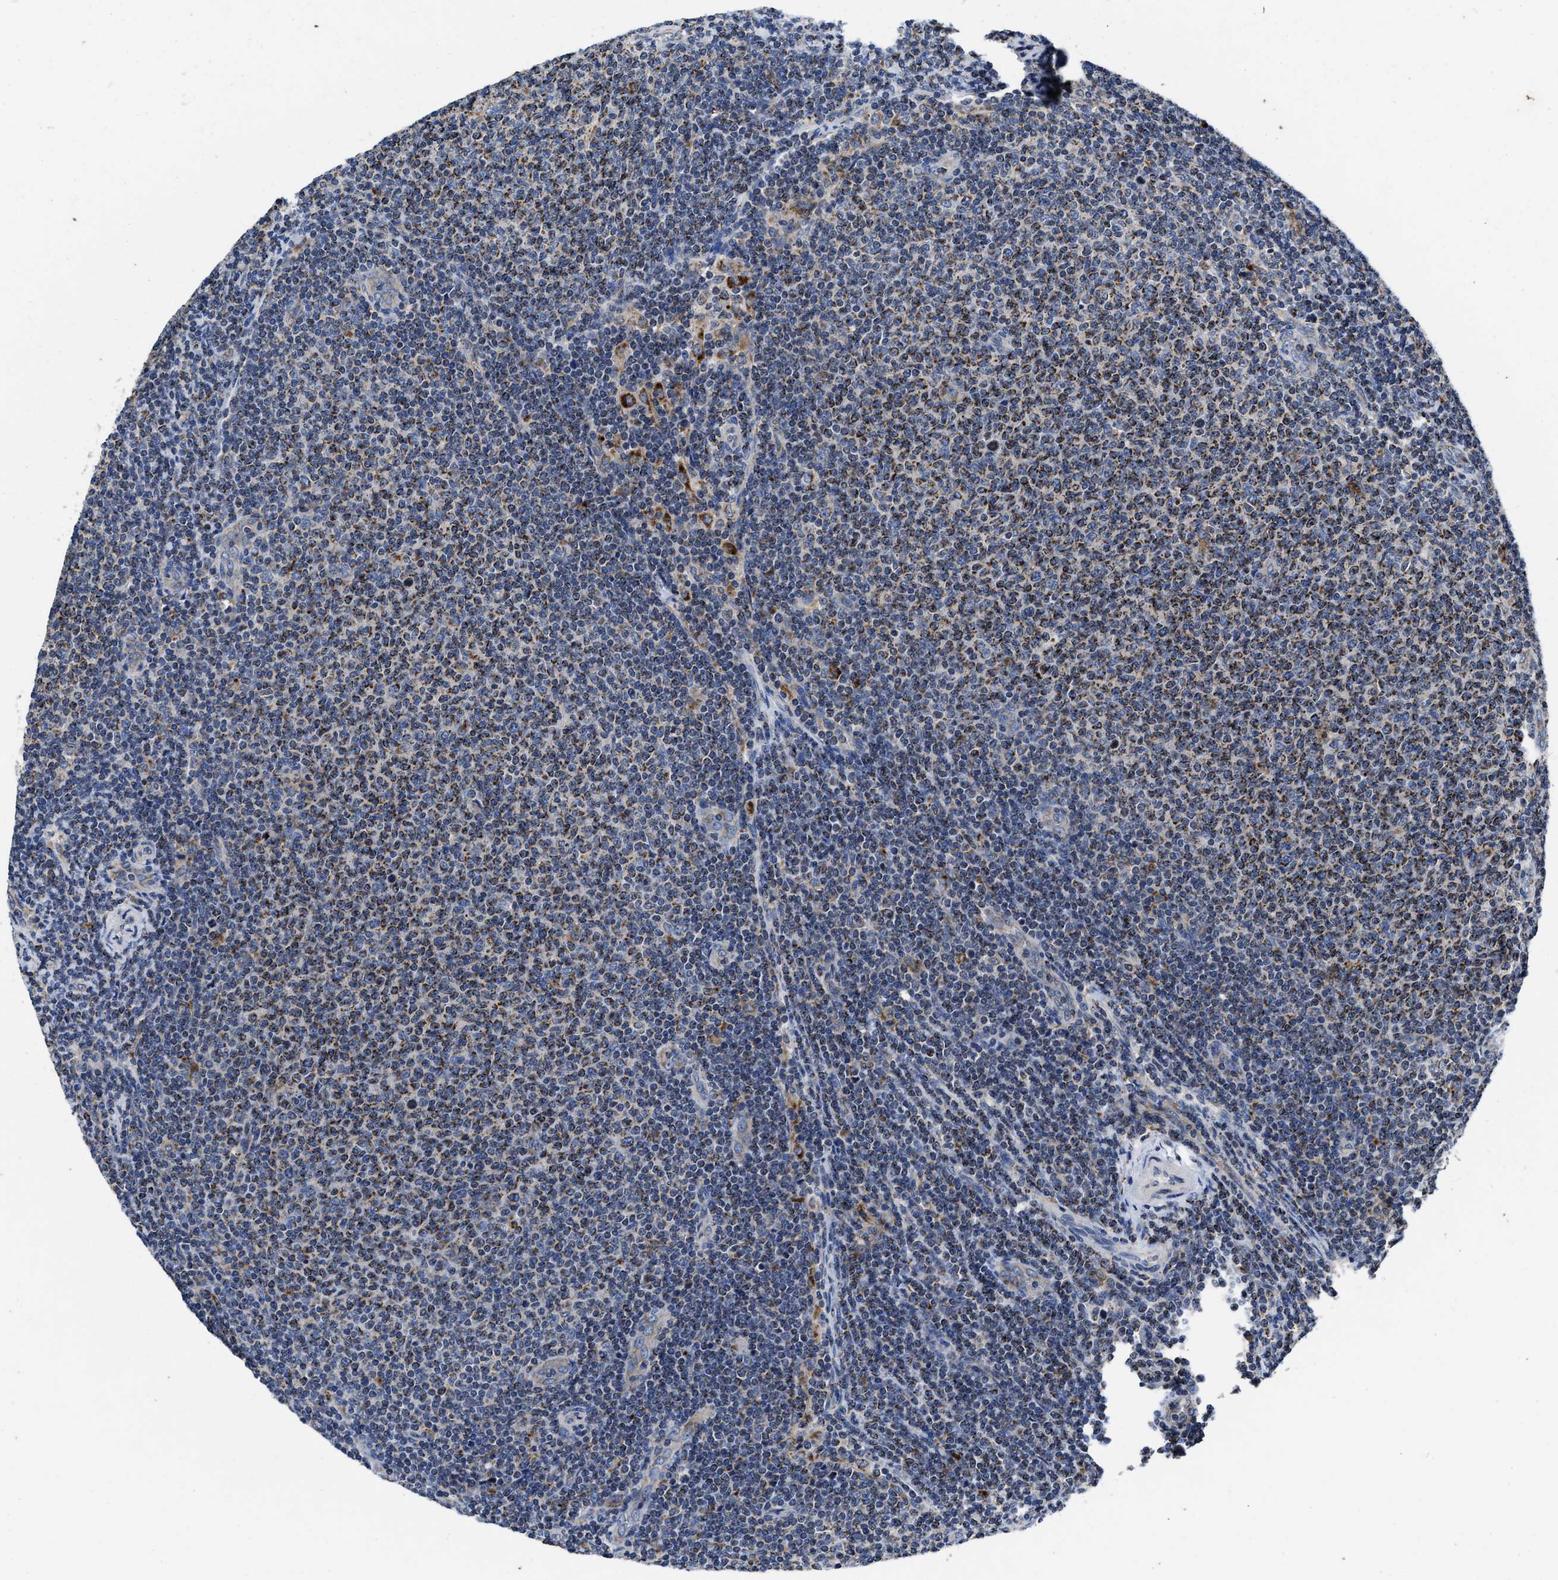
{"staining": {"intensity": "moderate", "quantity": "25%-75%", "location": "cytoplasmic/membranous"}, "tissue": "lymphoma", "cell_type": "Tumor cells", "image_type": "cancer", "snomed": [{"axis": "morphology", "description": "Malignant lymphoma, non-Hodgkin's type, Low grade"}, {"axis": "topography", "description": "Lymph node"}], "caption": "The micrograph exhibits a brown stain indicating the presence of a protein in the cytoplasmic/membranous of tumor cells in lymphoma.", "gene": "CACNA1D", "patient": {"sex": "male", "age": 66}}